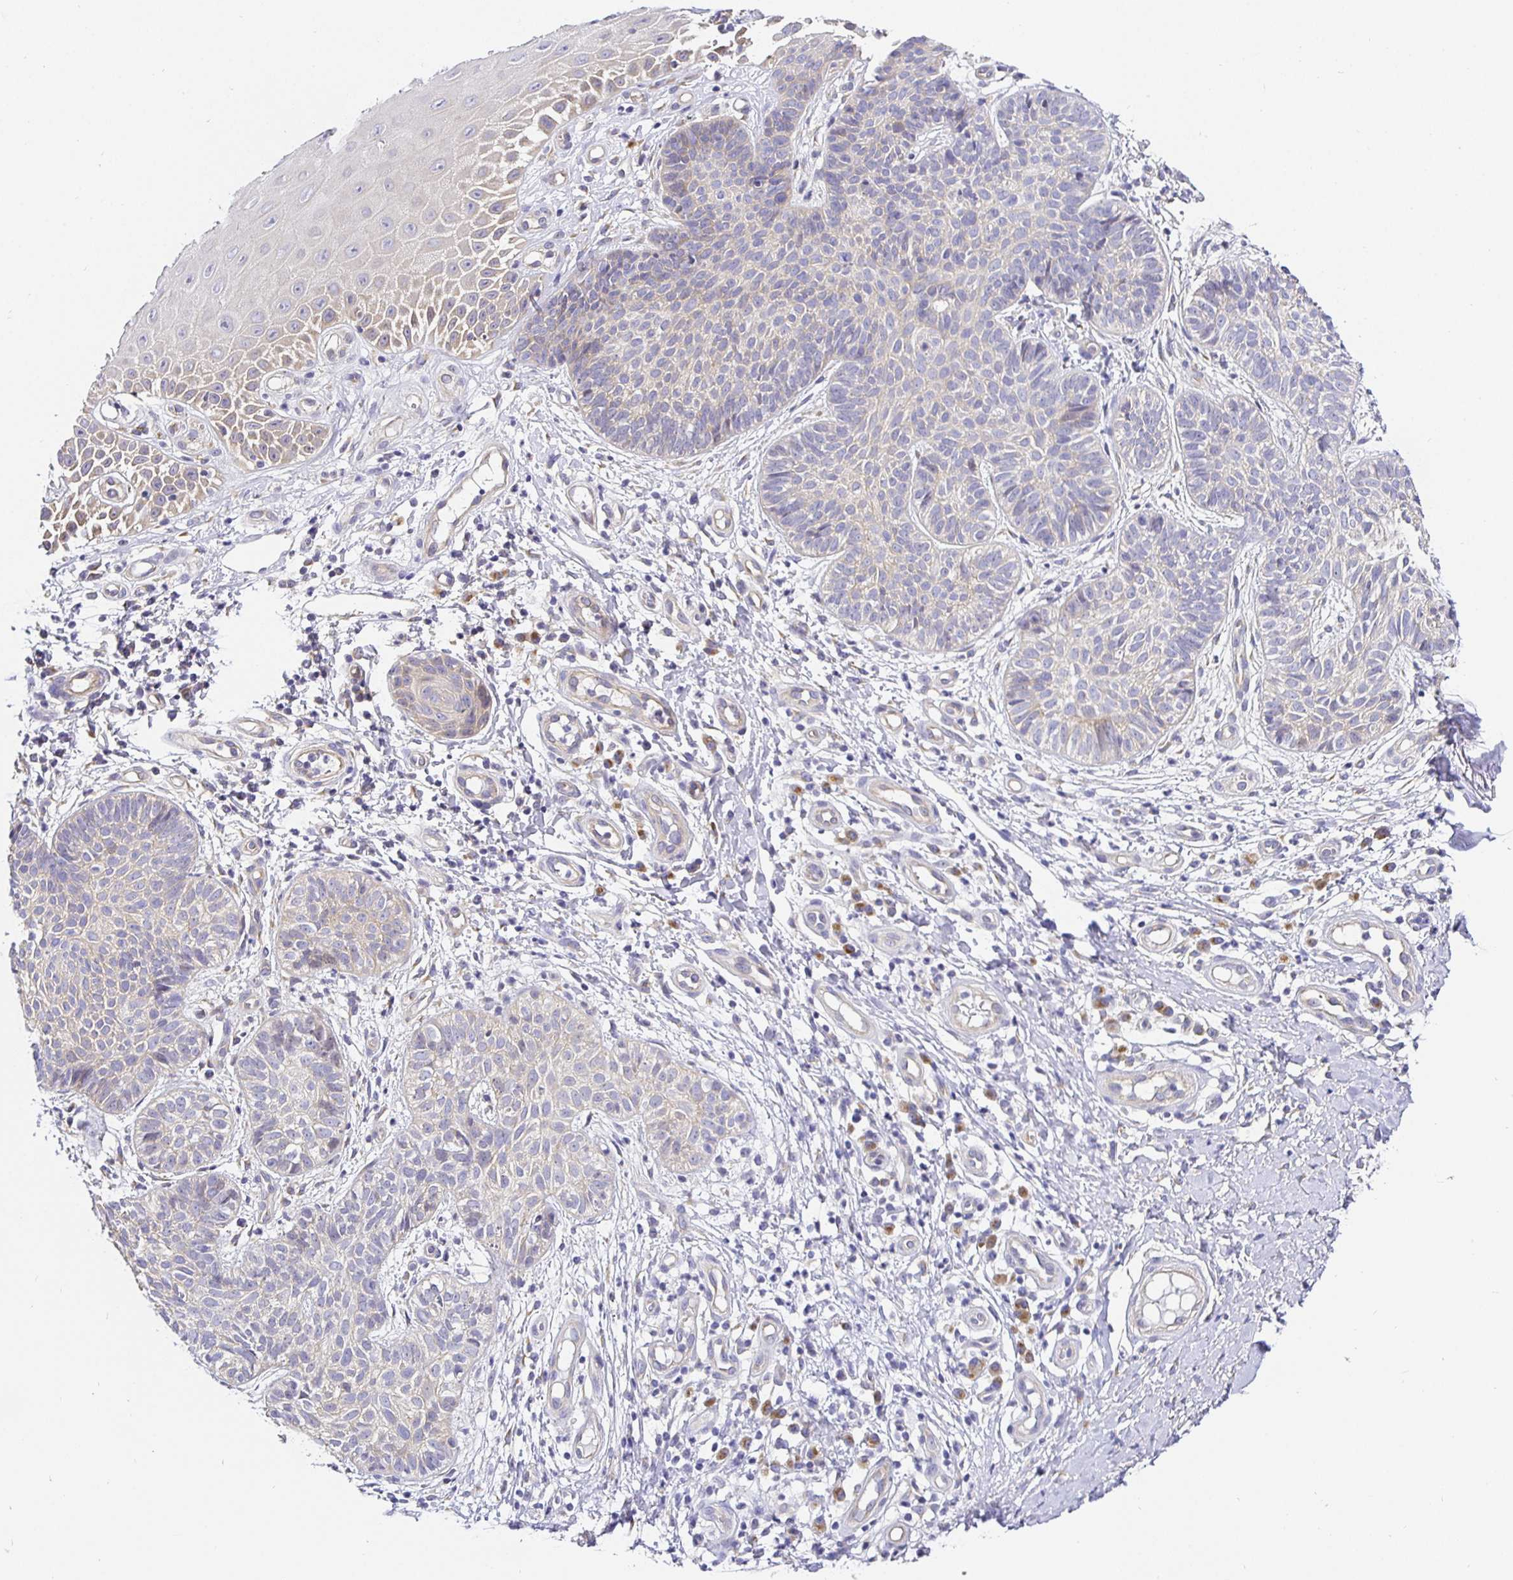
{"staining": {"intensity": "negative", "quantity": "none", "location": "none"}, "tissue": "skin cancer", "cell_type": "Tumor cells", "image_type": "cancer", "snomed": [{"axis": "morphology", "description": "Basal cell carcinoma"}, {"axis": "topography", "description": "Skin"}, {"axis": "topography", "description": "Skin of leg"}], "caption": "Tumor cells are negative for brown protein staining in skin cancer (basal cell carcinoma).", "gene": "OPALIN", "patient": {"sex": "female", "age": 87}}